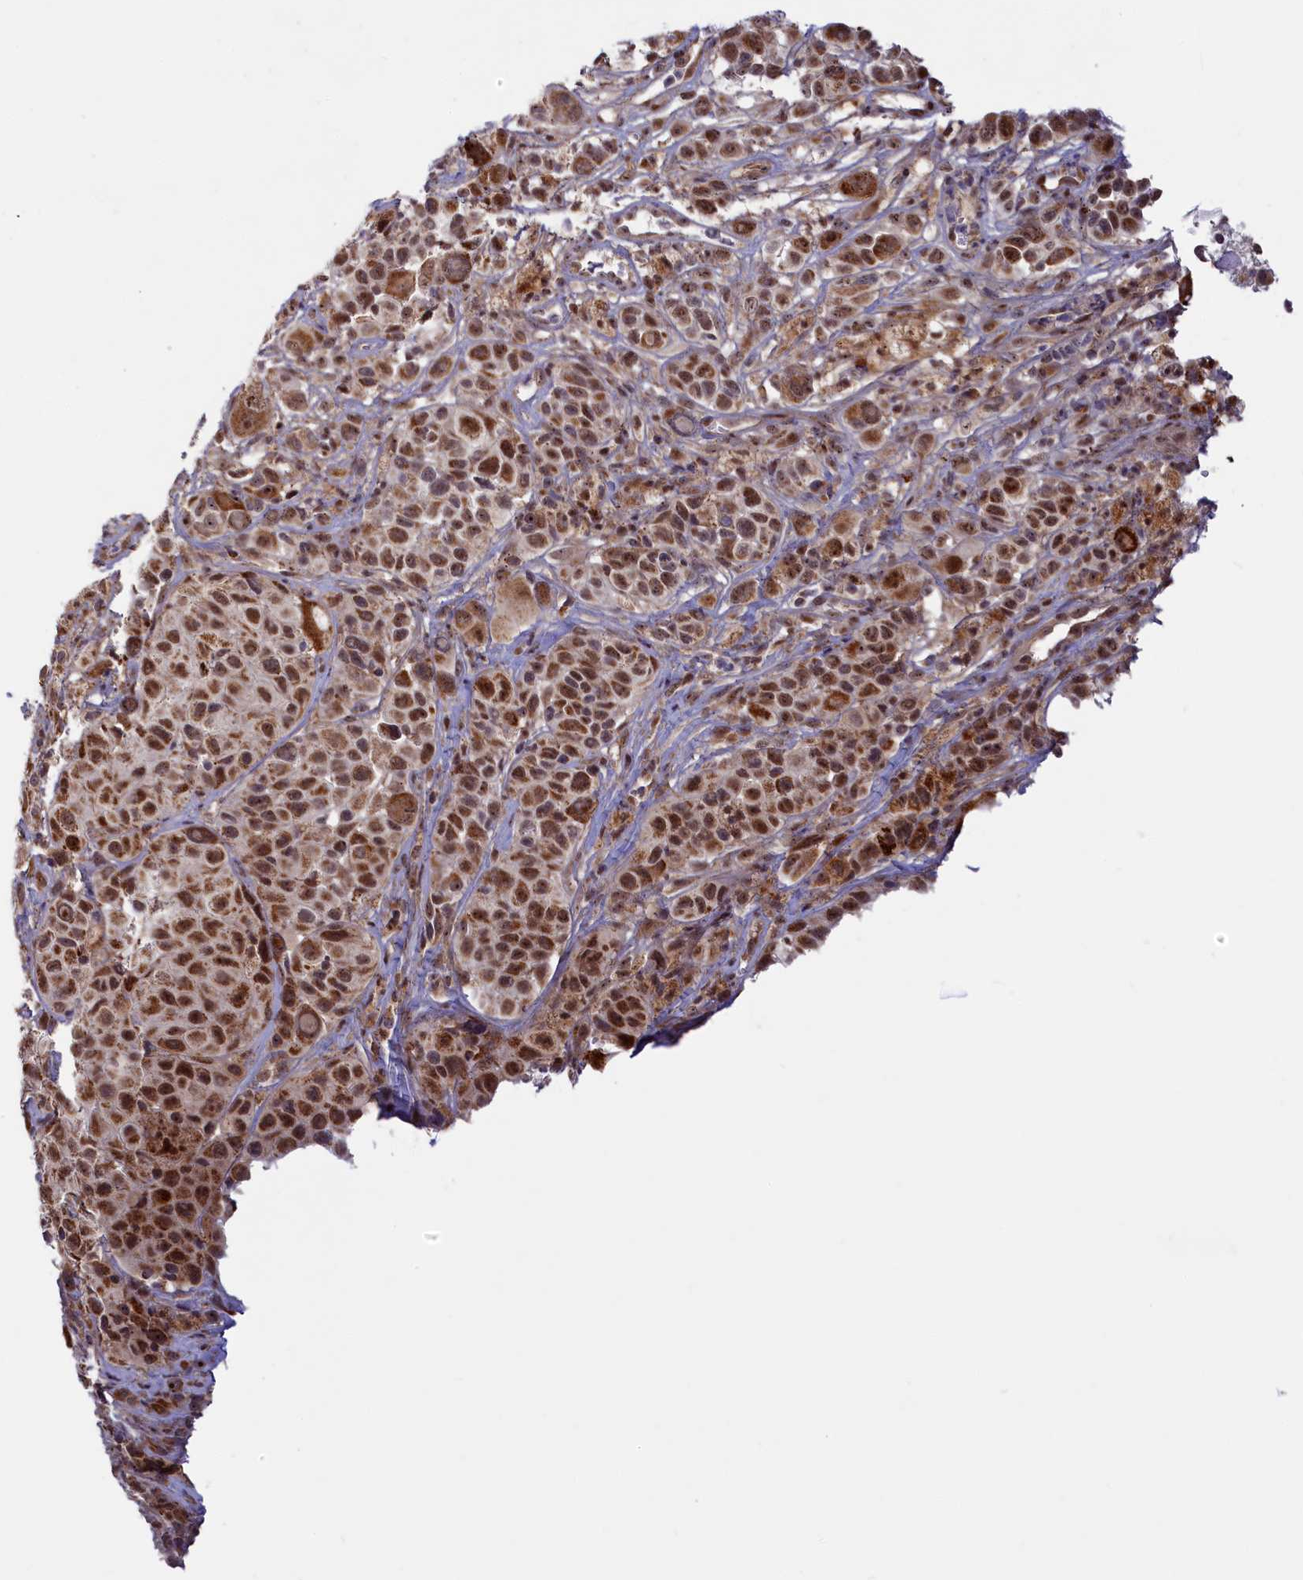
{"staining": {"intensity": "strong", "quantity": ">75%", "location": "cytoplasmic/membranous"}, "tissue": "melanoma", "cell_type": "Tumor cells", "image_type": "cancer", "snomed": [{"axis": "morphology", "description": "Malignant melanoma, NOS"}, {"axis": "topography", "description": "Skin of trunk"}], "caption": "Human melanoma stained with a brown dye reveals strong cytoplasmic/membranous positive expression in approximately >75% of tumor cells.", "gene": "DUS3L", "patient": {"sex": "male", "age": 71}}